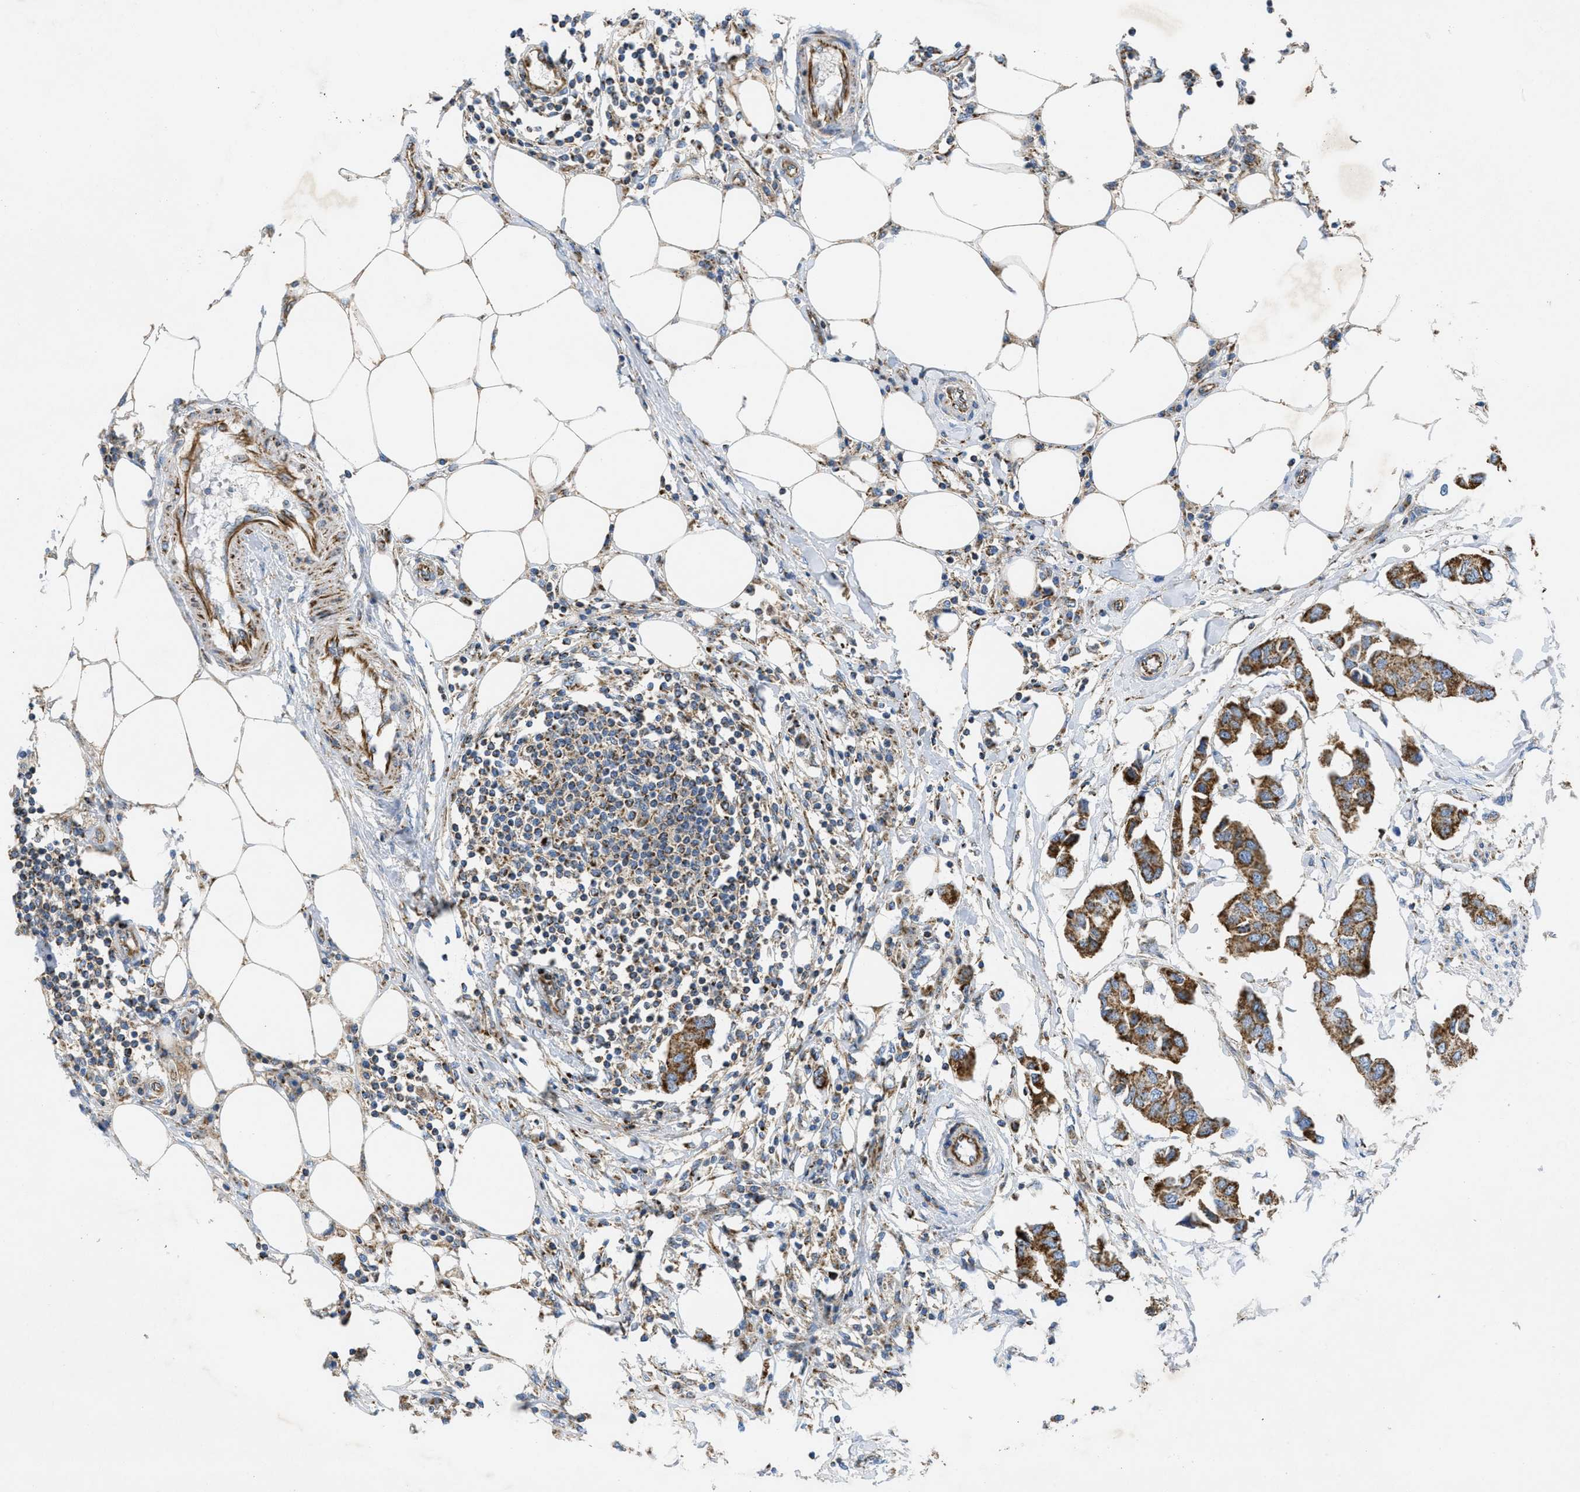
{"staining": {"intensity": "strong", "quantity": ">75%", "location": "cytoplasmic/membranous"}, "tissue": "breast cancer", "cell_type": "Tumor cells", "image_type": "cancer", "snomed": [{"axis": "morphology", "description": "Duct carcinoma"}, {"axis": "topography", "description": "Breast"}], "caption": "The micrograph reveals a brown stain indicating the presence of a protein in the cytoplasmic/membranous of tumor cells in intraductal carcinoma (breast).", "gene": "BTN3A1", "patient": {"sex": "female", "age": 80}}